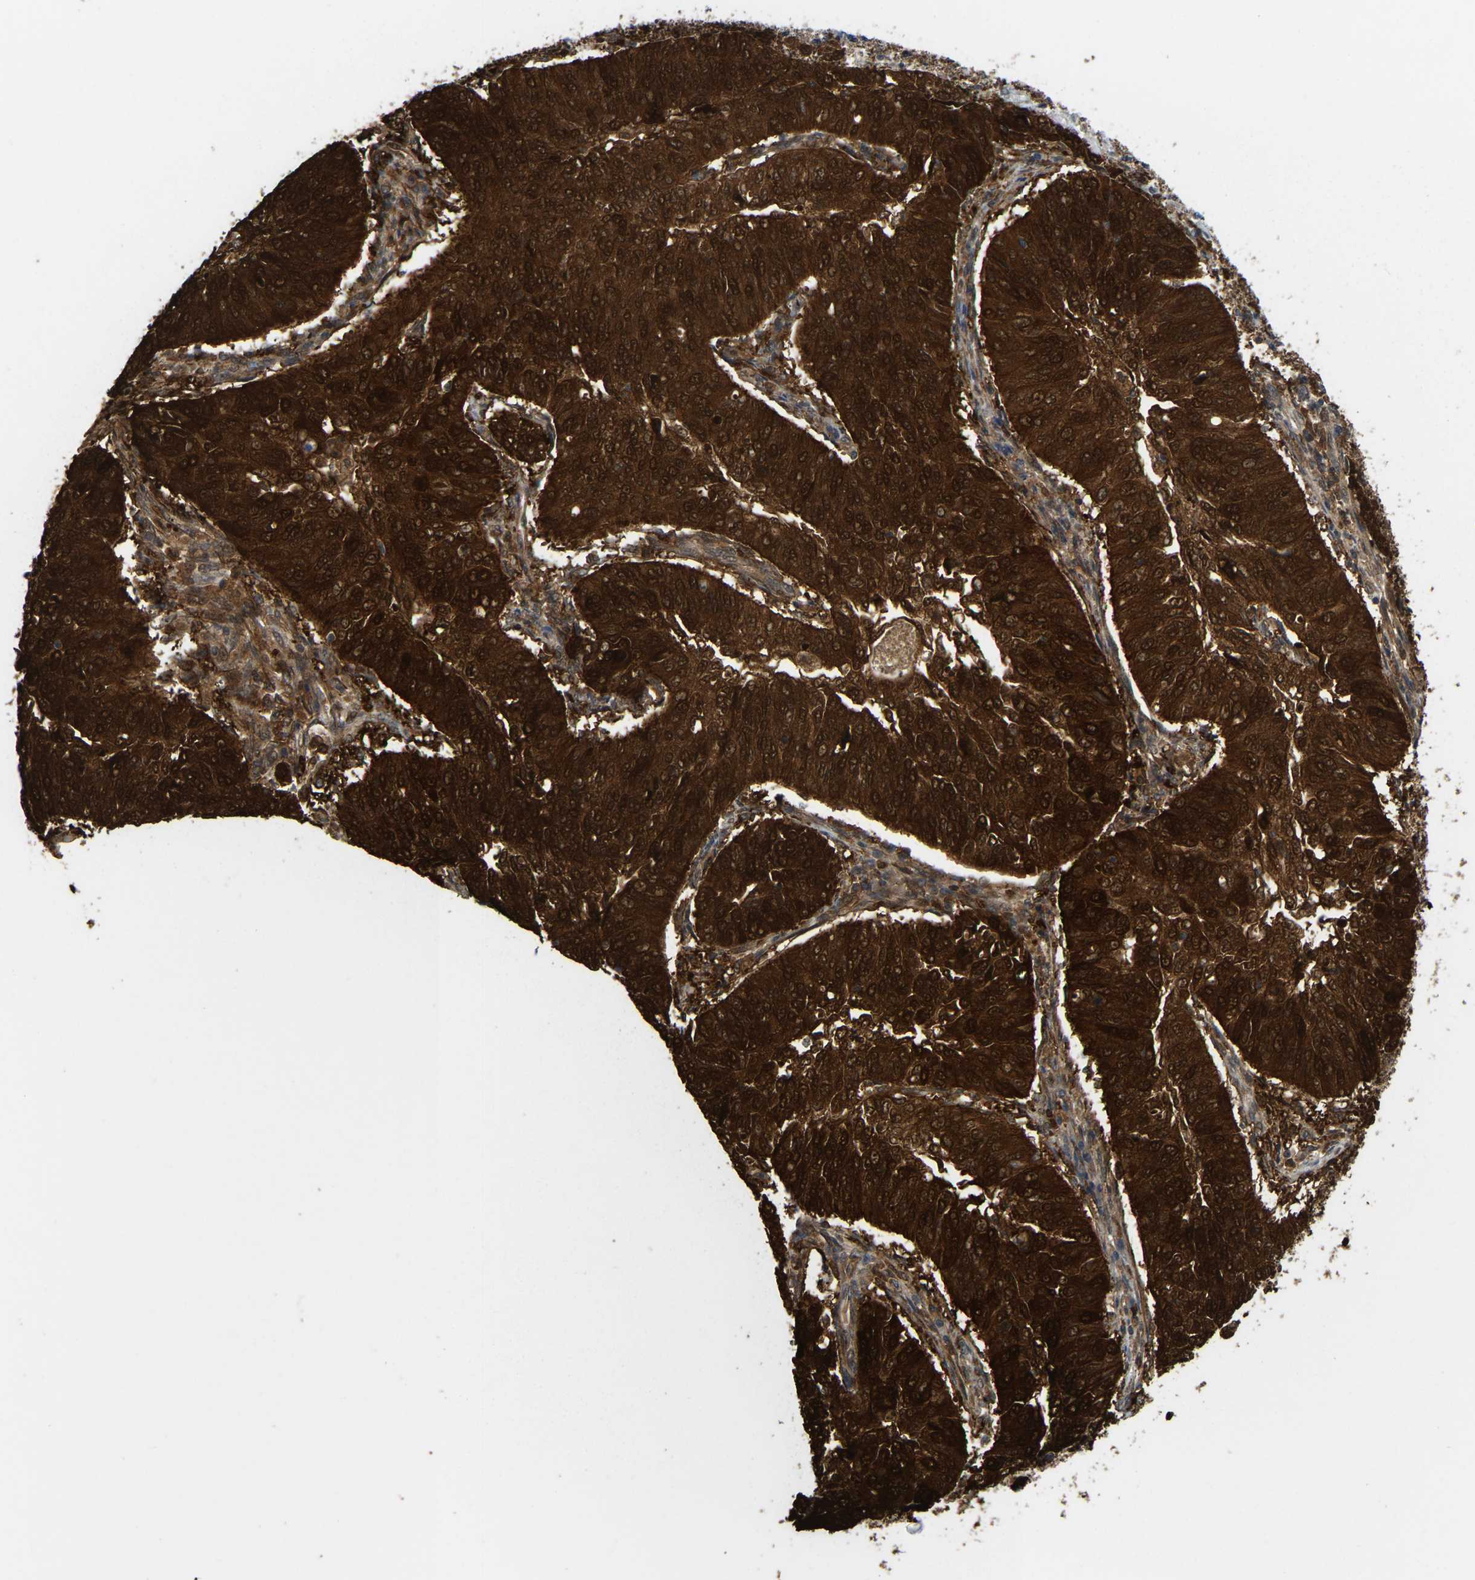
{"staining": {"intensity": "strong", "quantity": ">75%", "location": "cytoplasmic/membranous"}, "tissue": "cervical cancer", "cell_type": "Tumor cells", "image_type": "cancer", "snomed": [{"axis": "morphology", "description": "Normal tissue, NOS"}, {"axis": "morphology", "description": "Squamous cell carcinoma, NOS"}, {"axis": "topography", "description": "Cervix"}], "caption": "Approximately >75% of tumor cells in human cervical cancer (squamous cell carcinoma) display strong cytoplasmic/membranous protein expression as visualized by brown immunohistochemical staining.", "gene": "SERPINB5", "patient": {"sex": "female", "age": 39}}